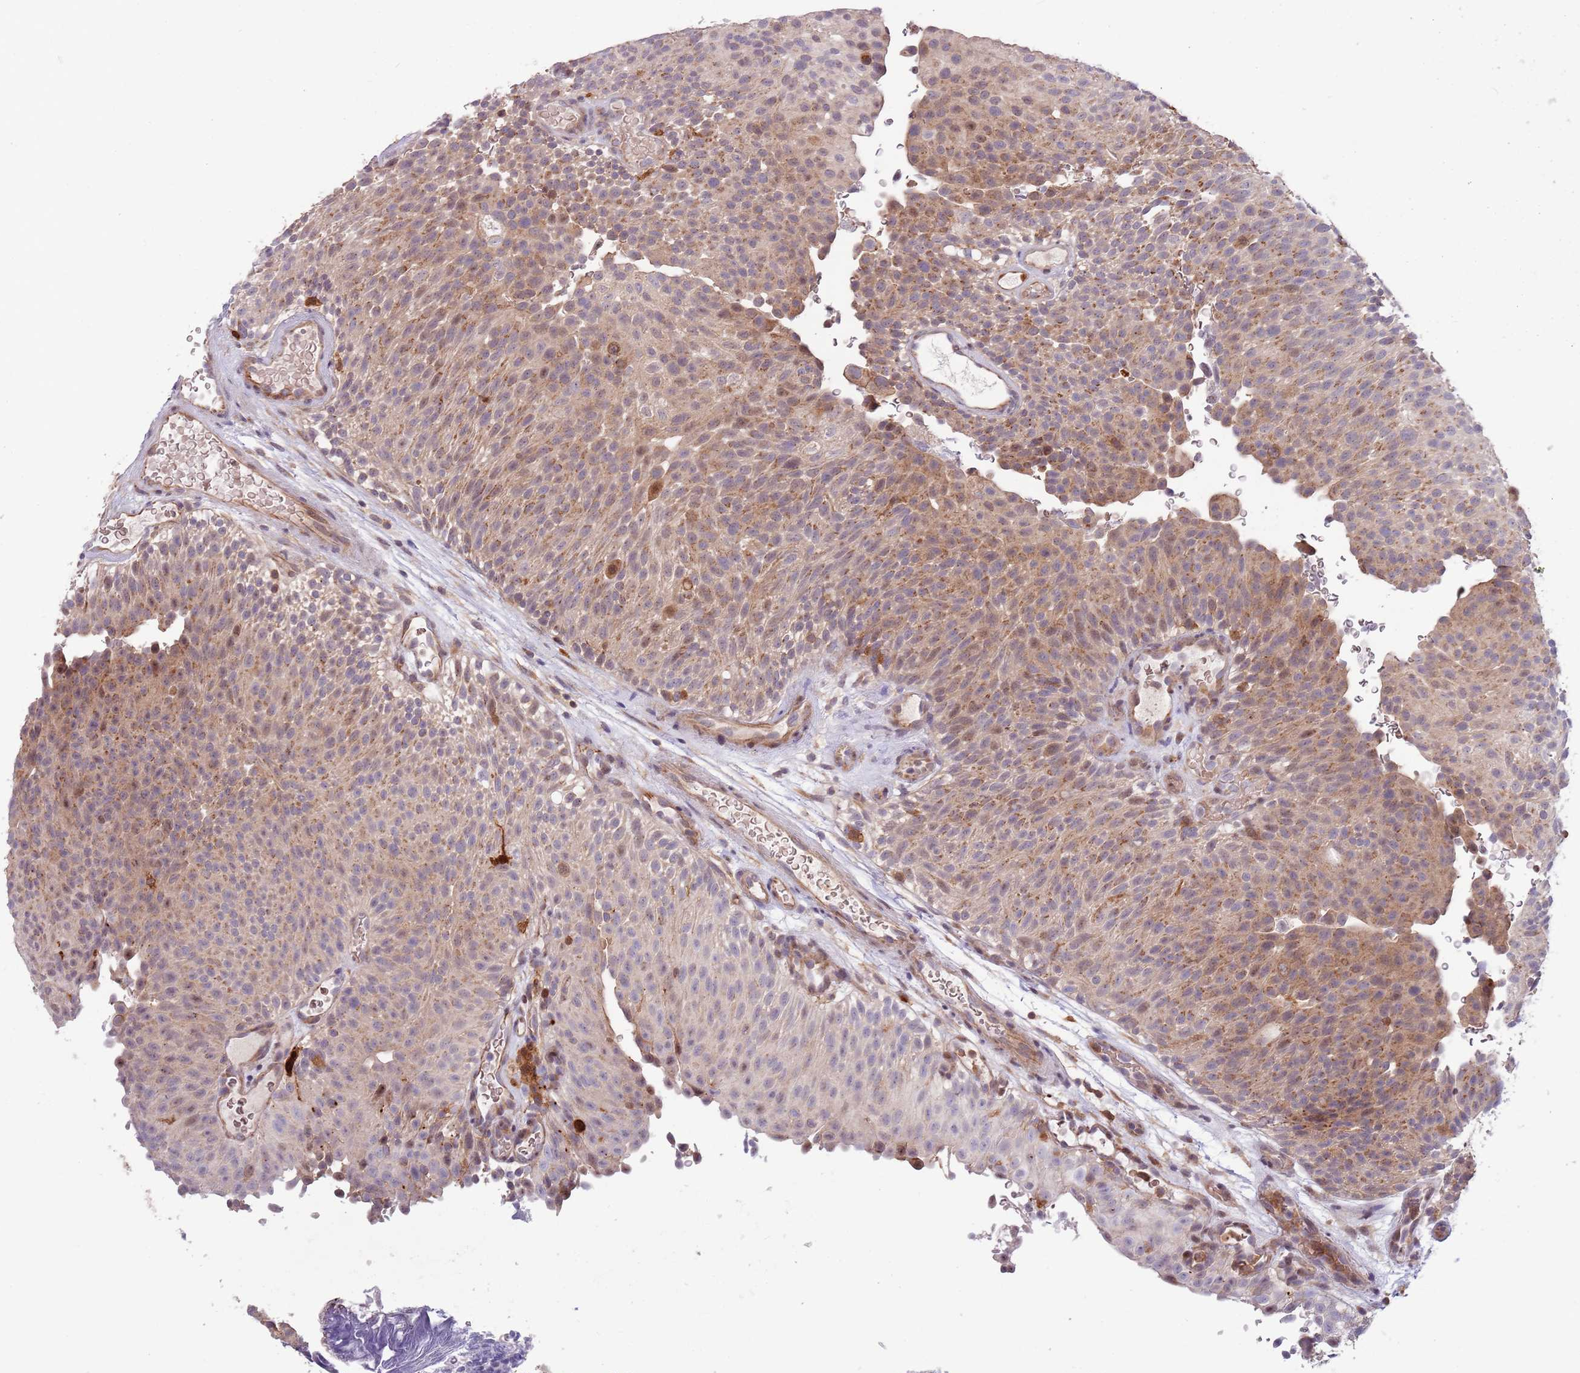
{"staining": {"intensity": "weak", "quantity": "25%-75%", "location": "cytoplasmic/membranous,nuclear"}, "tissue": "urothelial cancer", "cell_type": "Tumor cells", "image_type": "cancer", "snomed": [{"axis": "morphology", "description": "Urothelial carcinoma, Low grade"}, {"axis": "topography", "description": "Urinary bladder"}], "caption": "This histopathology image exhibits immunohistochemistry (IHC) staining of human urothelial carcinoma (low-grade), with low weak cytoplasmic/membranous and nuclear staining in approximately 25%-75% of tumor cells.", "gene": "CCNJL", "patient": {"sex": "male", "age": 78}}